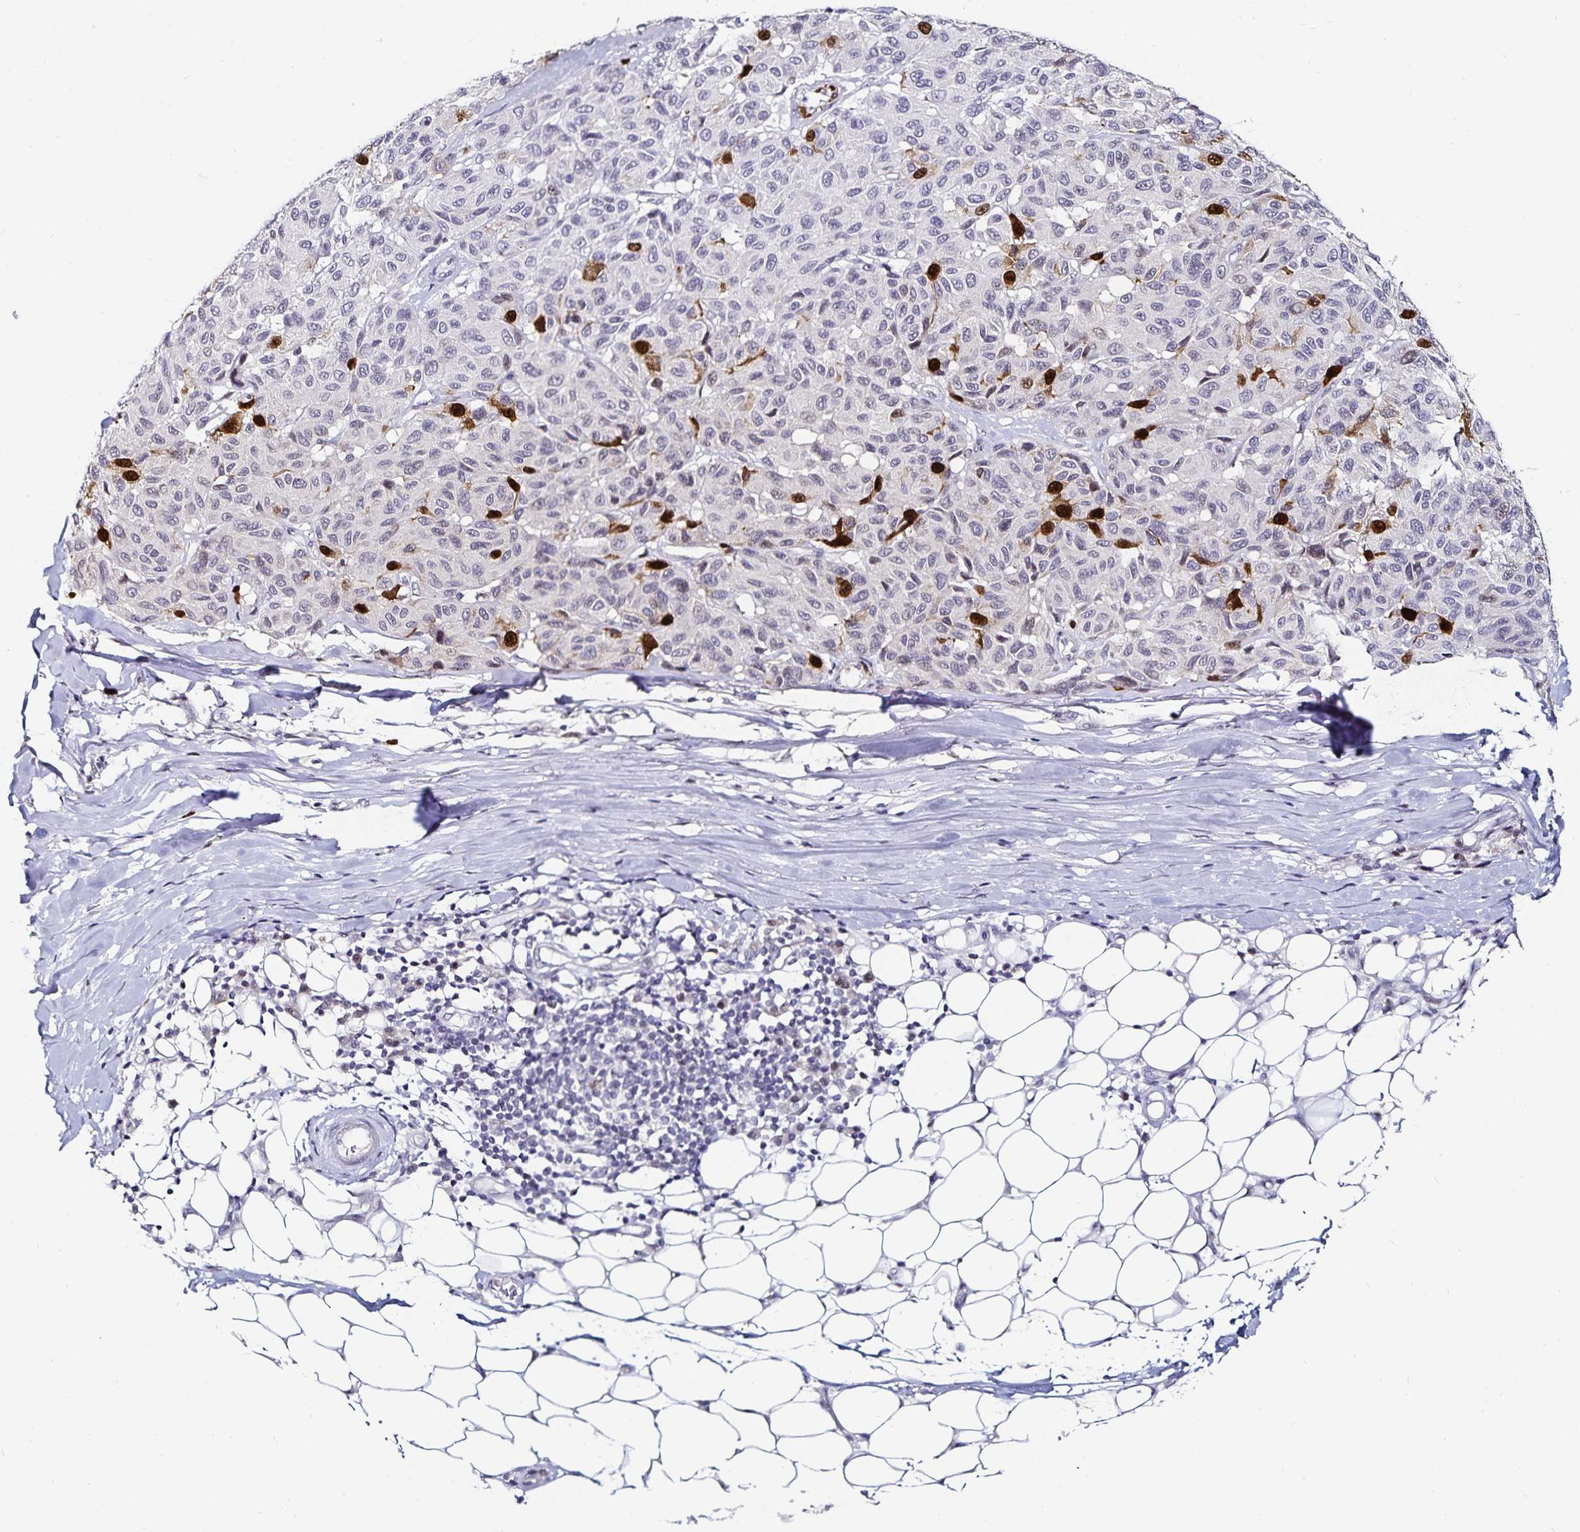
{"staining": {"intensity": "strong", "quantity": "<25%", "location": "nuclear"}, "tissue": "melanoma", "cell_type": "Tumor cells", "image_type": "cancer", "snomed": [{"axis": "morphology", "description": "Malignant melanoma, NOS"}, {"axis": "topography", "description": "Skin"}], "caption": "Immunohistochemistry (IHC) micrograph of neoplastic tissue: melanoma stained using immunohistochemistry (IHC) reveals medium levels of strong protein expression localized specifically in the nuclear of tumor cells, appearing as a nuclear brown color.", "gene": "ANLN", "patient": {"sex": "female", "age": 66}}